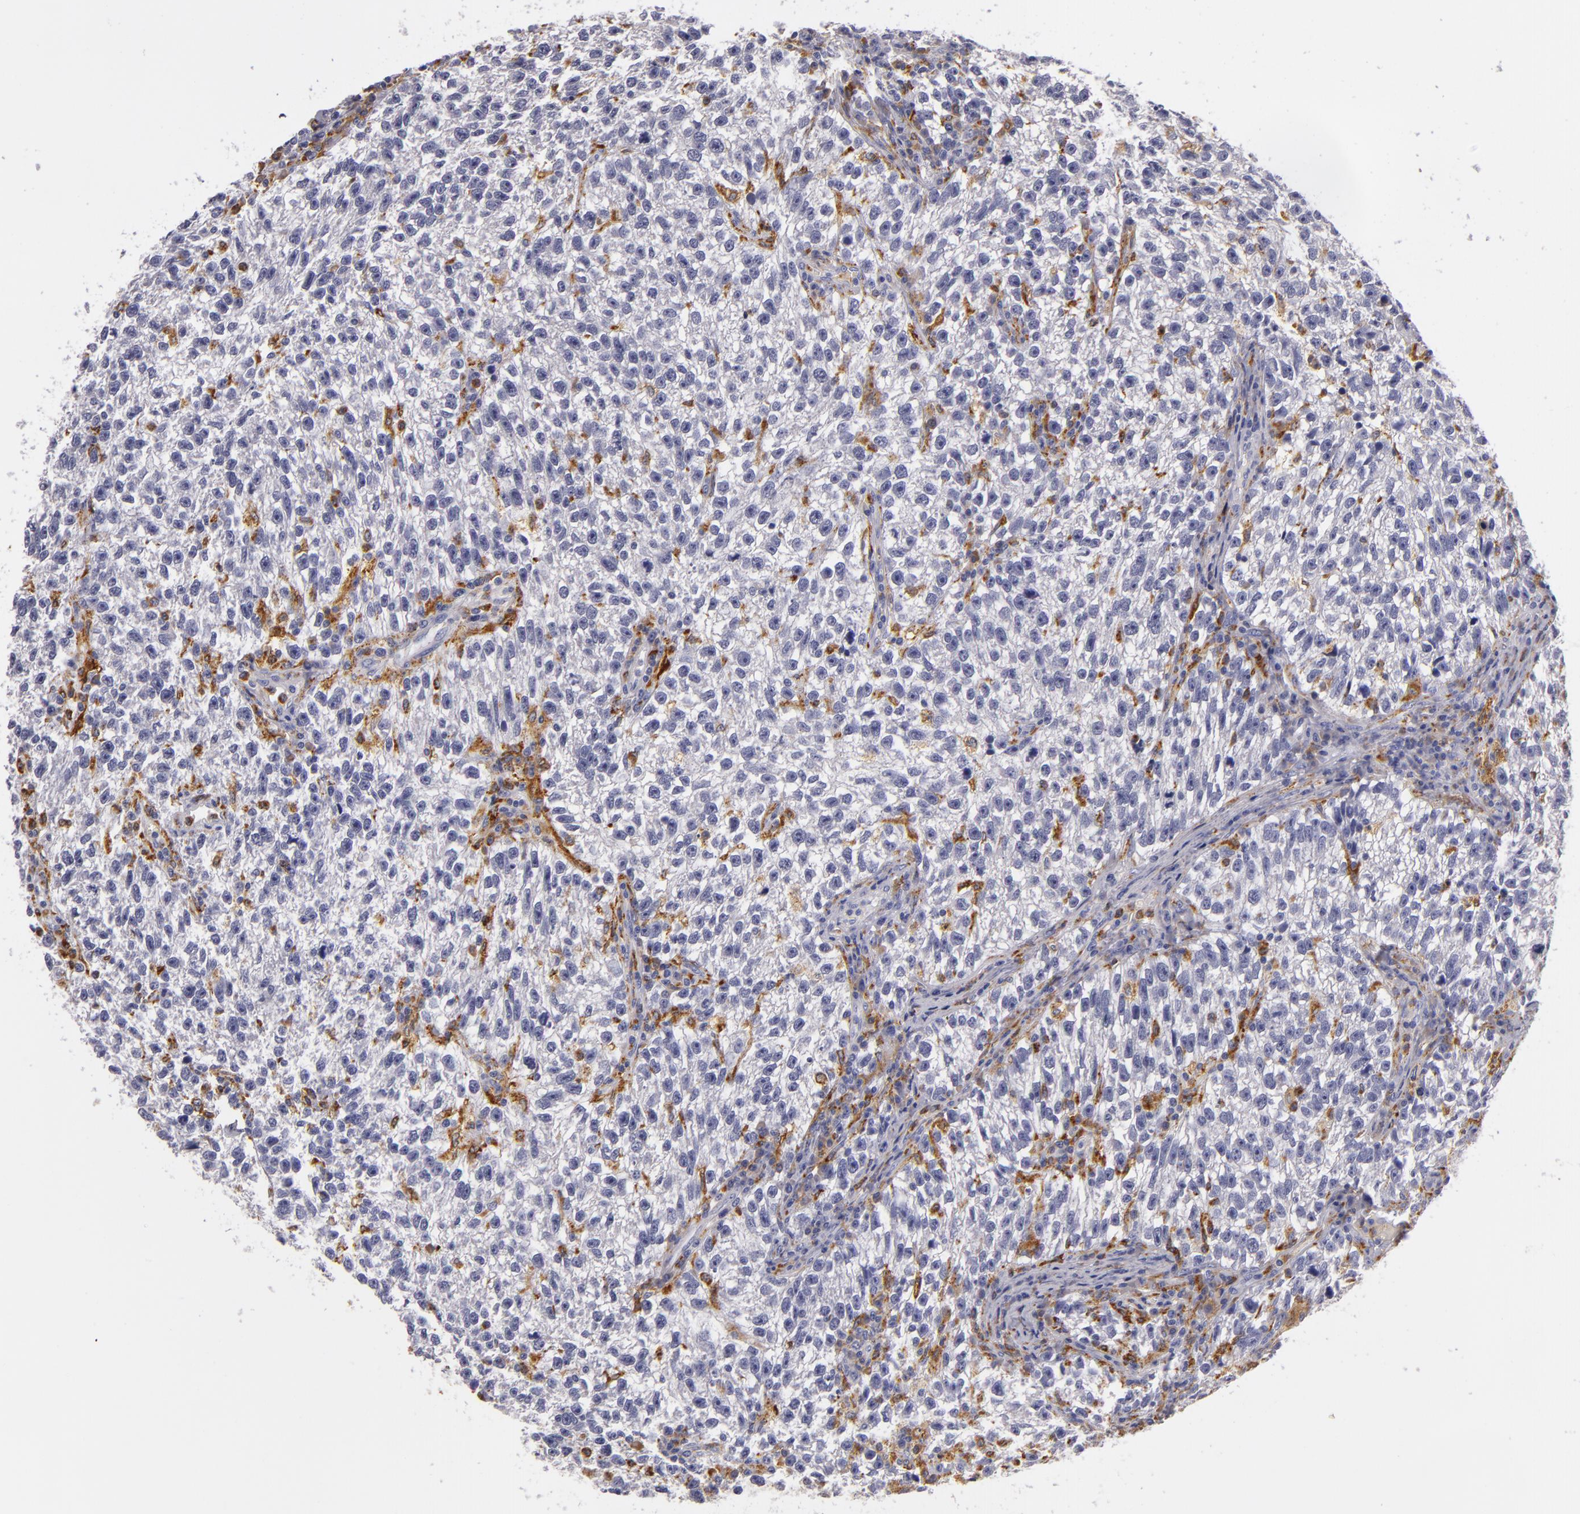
{"staining": {"intensity": "negative", "quantity": "none", "location": "none"}, "tissue": "testis cancer", "cell_type": "Tumor cells", "image_type": "cancer", "snomed": [{"axis": "morphology", "description": "Seminoma, NOS"}, {"axis": "topography", "description": "Testis"}], "caption": "Tumor cells are negative for protein expression in human testis seminoma.", "gene": "TLR8", "patient": {"sex": "male", "age": 38}}